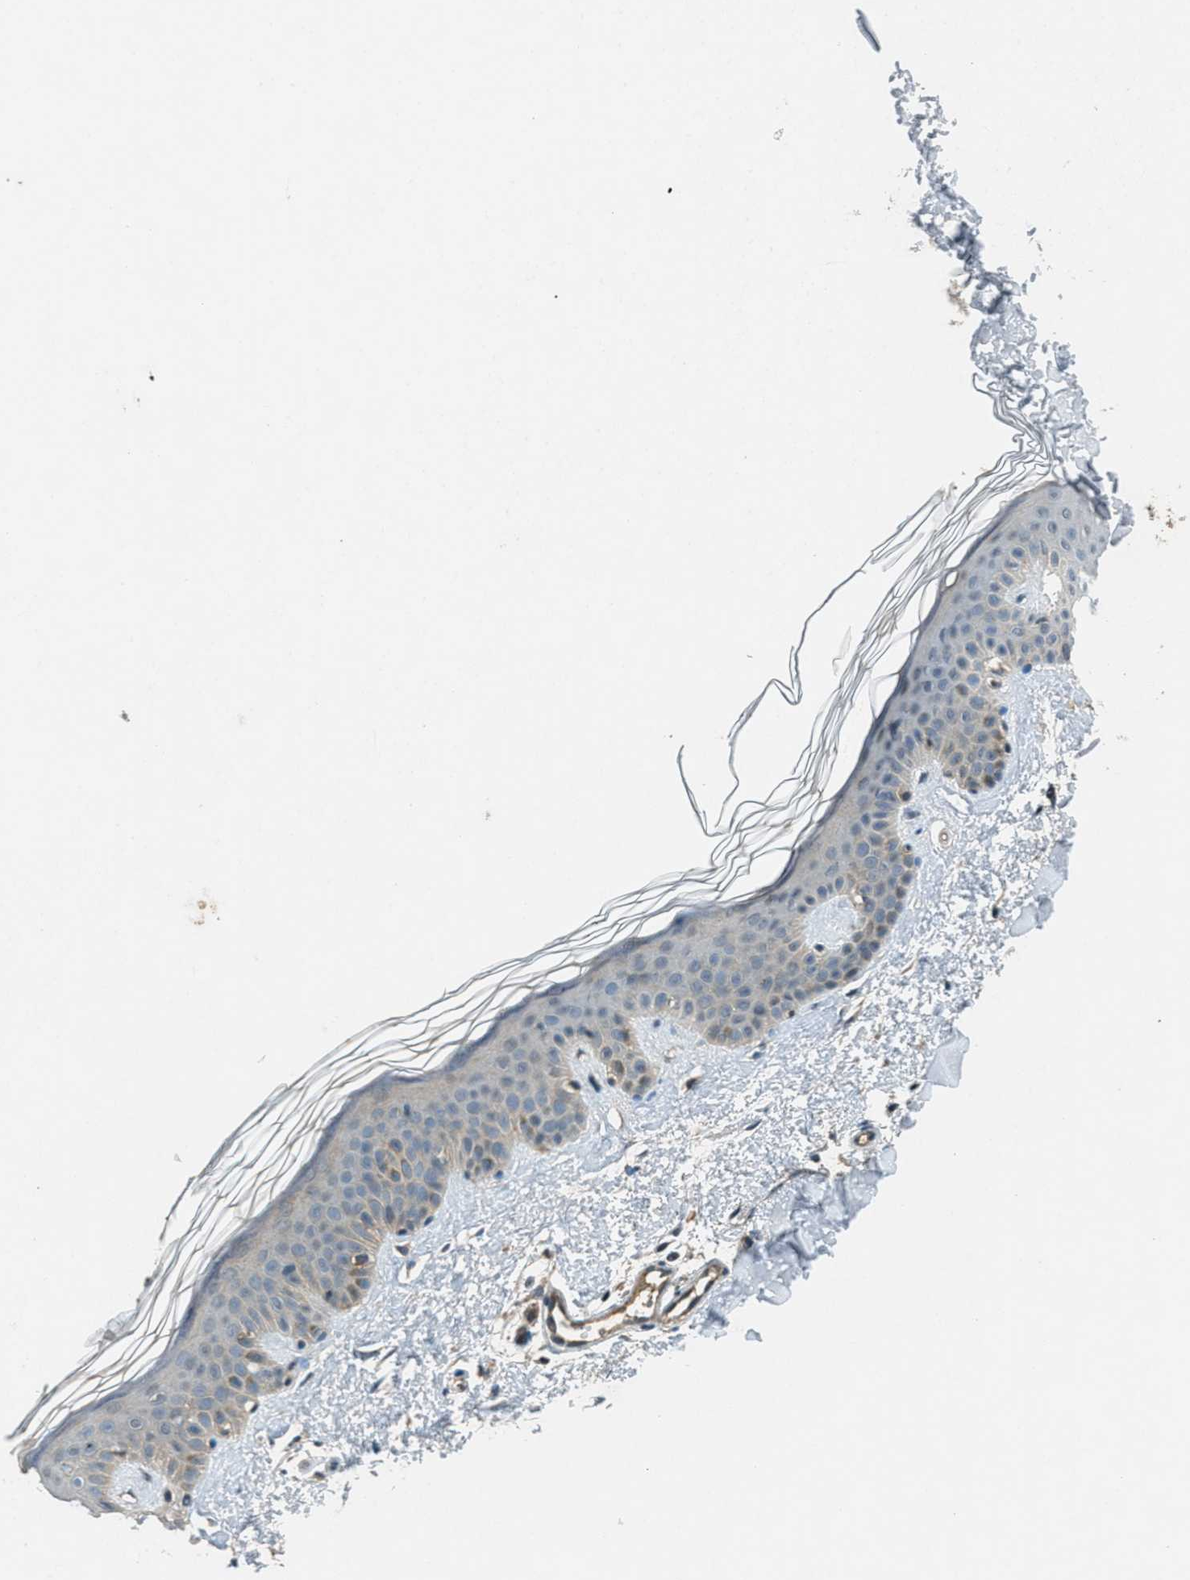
{"staining": {"intensity": "weak", "quantity": ">75%", "location": "cytoplasmic/membranous"}, "tissue": "skin", "cell_type": "Fibroblasts", "image_type": "normal", "snomed": [{"axis": "morphology", "description": "Normal tissue, NOS"}, {"axis": "topography", "description": "Skin"}], "caption": "This is a photomicrograph of IHC staining of benign skin, which shows weak positivity in the cytoplasmic/membranous of fibroblasts.", "gene": "DUSP6", "patient": {"sex": "male", "age": 67}}